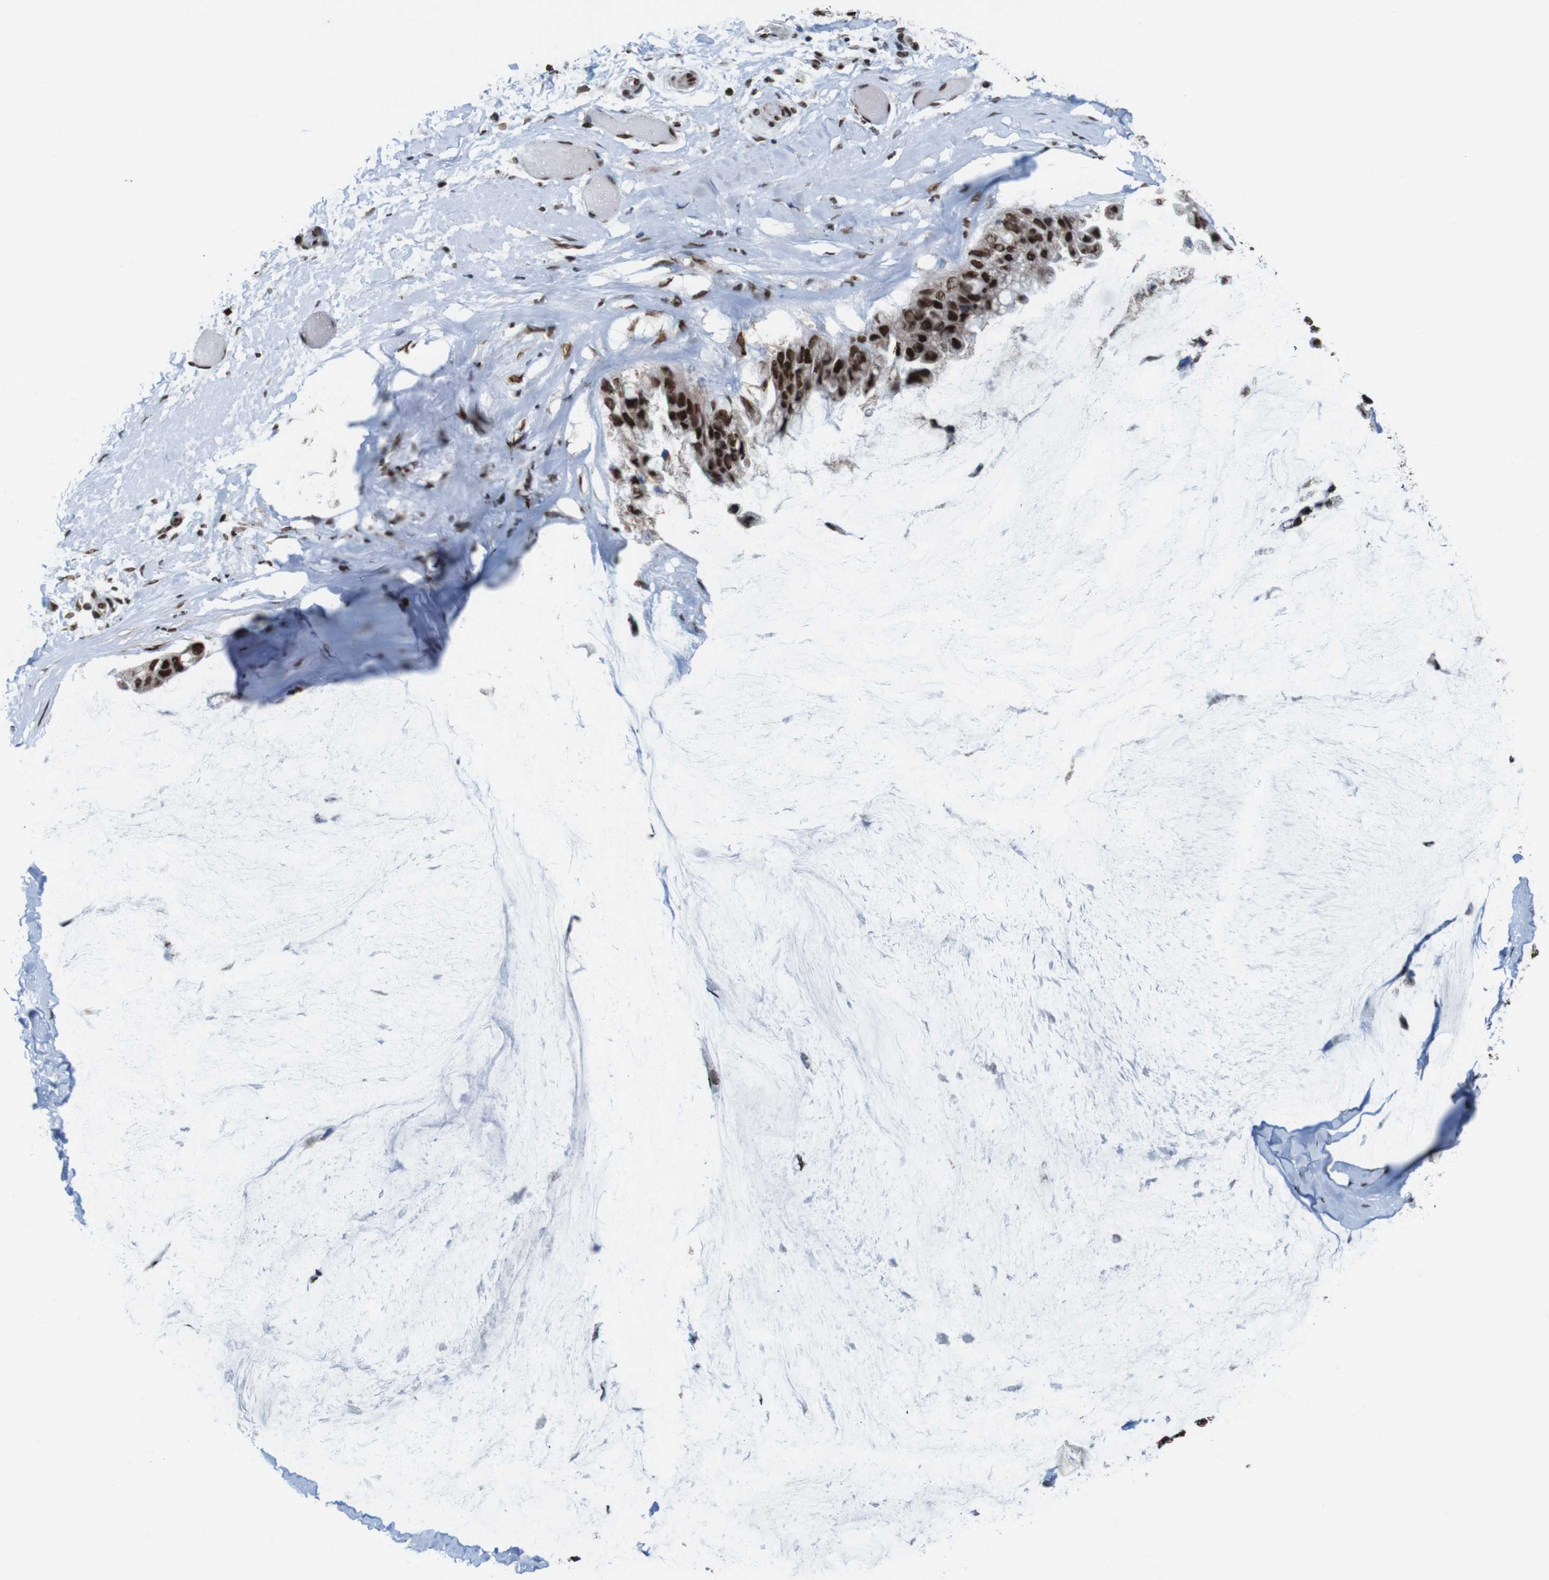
{"staining": {"intensity": "strong", "quantity": ">75%", "location": "nuclear"}, "tissue": "ovarian cancer", "cell_type": "Tumor cells", "image_type": "cancer", "snomed": [{"axis": "morphology", "description": "Cystadenocarcinoma, mucinous, NOS"}, {"axis": "topography", "description": "Ovary"}], "caption": "High-power microscopy captured an immunohistochemistry (IHC) micrograph of ovarian cancer, revealing strong nuclear staining in approximately >75% of tumor cells.", "gene": "ROMO1", "patient": {"sex": "female", "age": 39}}